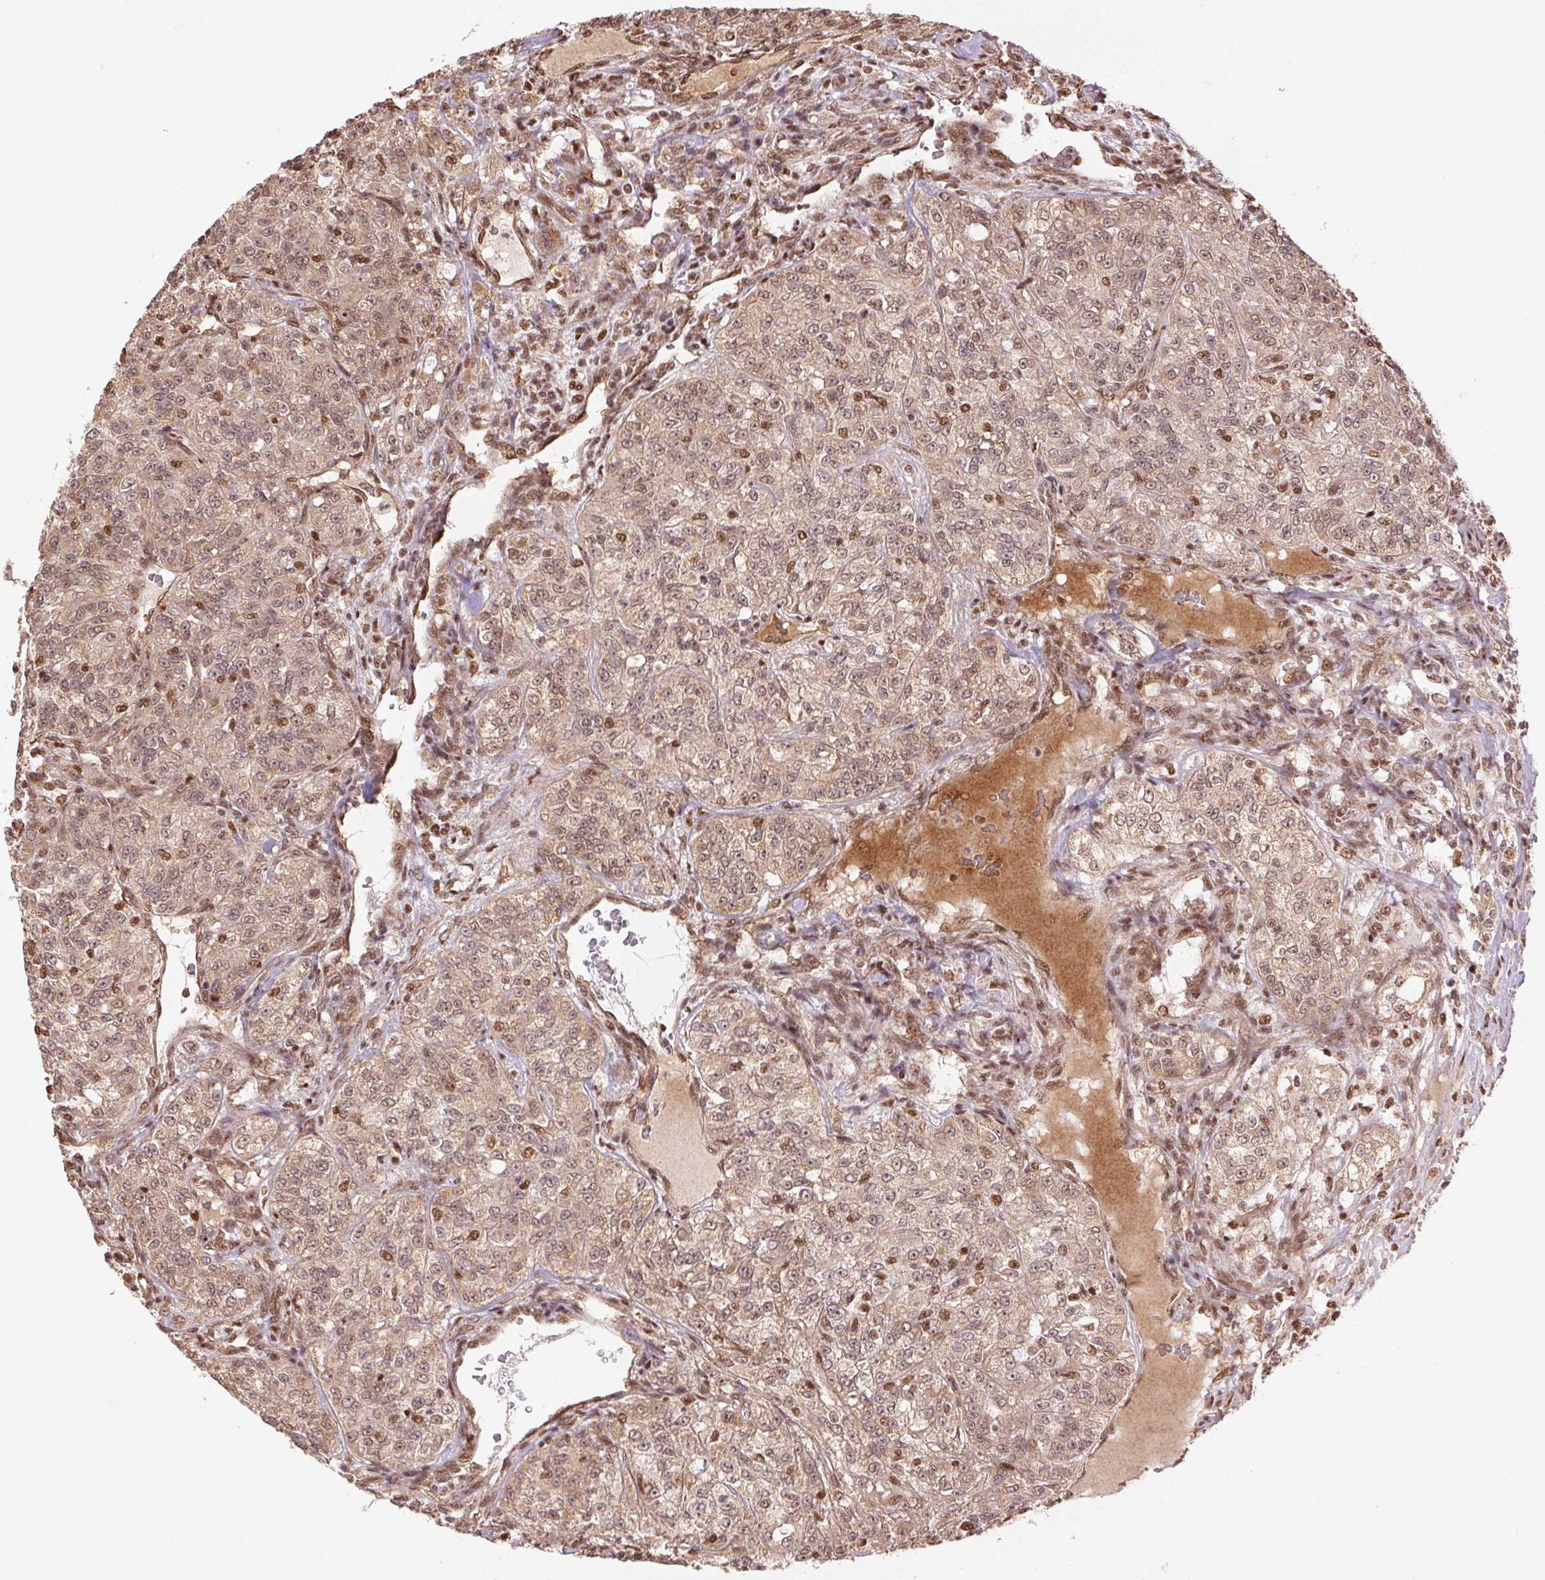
{"staining": {"intensity": "weak", "quantity": ">75%", "location": "cytoplasmic/membranous,nuclear"}, "tissue": "renal cancer", "cell_type": "Tumor cells", "image_type": "cancer", "snomed": [{"axis": "morphology", "description": "Adenocarcinoma, NOS"}, {"axis": "topography", "description": "Kidney"}], "caption": "A high-resolution photomicrograph shows IHC staining of renal cancer (adenocarcinoma), which demonstrates weak cytoplasmic/membranous and nuclear expression in approximately >75% of tumor cells.", "gene": "TREML4", "patient": {"sex": "female", "age": 63}}